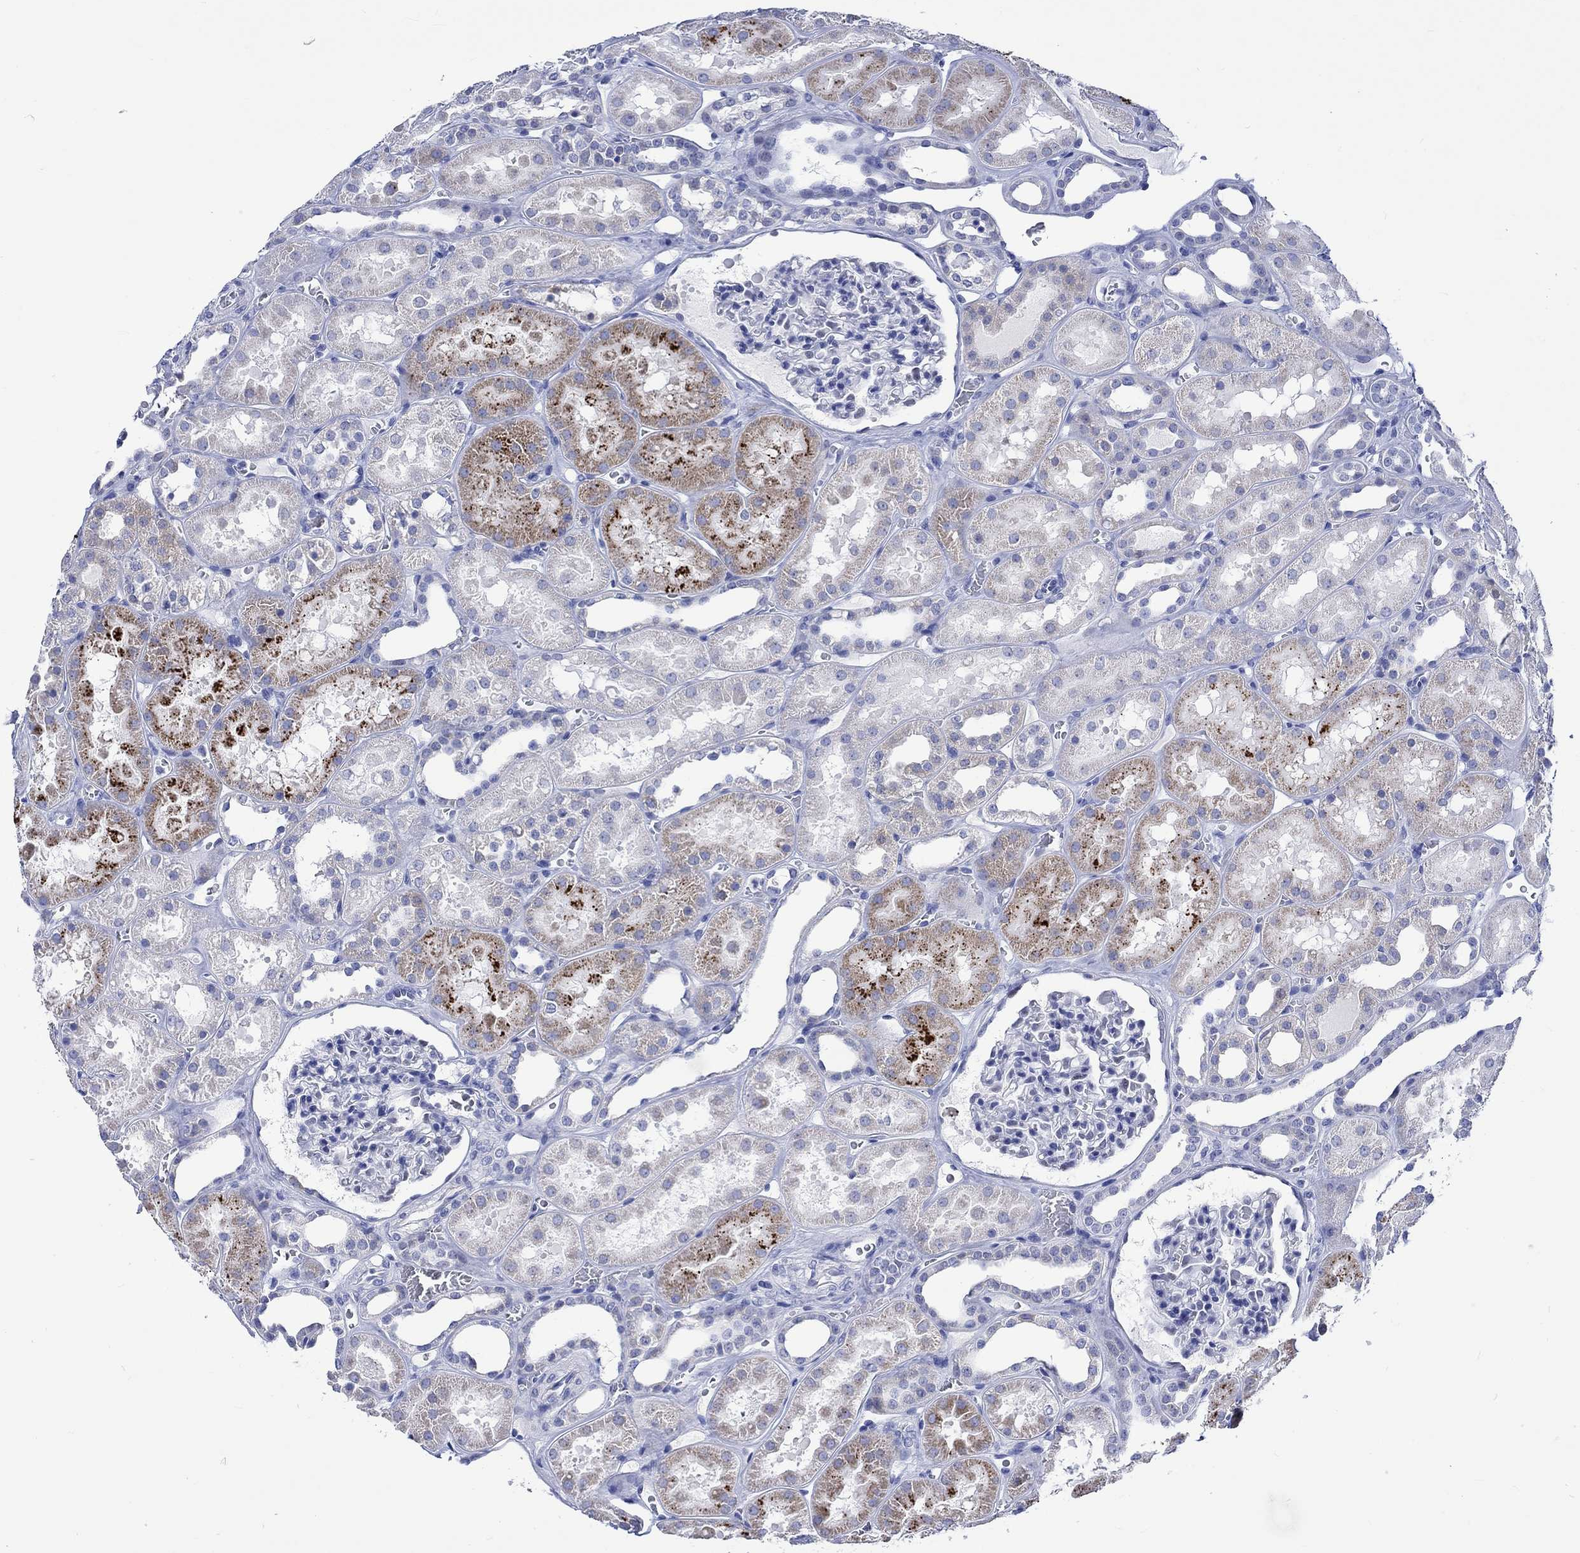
{"staining": {"intensity": "negative", "quantity": "none", "location": "none"}, "tissue": "kidney", "cell_type": "Cells in glomeruli", "image_type": "normal", "snomed": [{"axis": "morphology", "description": "Normal tissue, NOS"}, {"axis": "topography", "description": "Kidney"}], "caption": "The histopathology image demonstrates no significant positivity in cells in glomeruli of kidney. (DAB immunohistochemistry (IHC) visualized using brightfield microscopy, high magnification).", "gene": "KLHL33", "patient": {"sex": "female", "age": 41}}